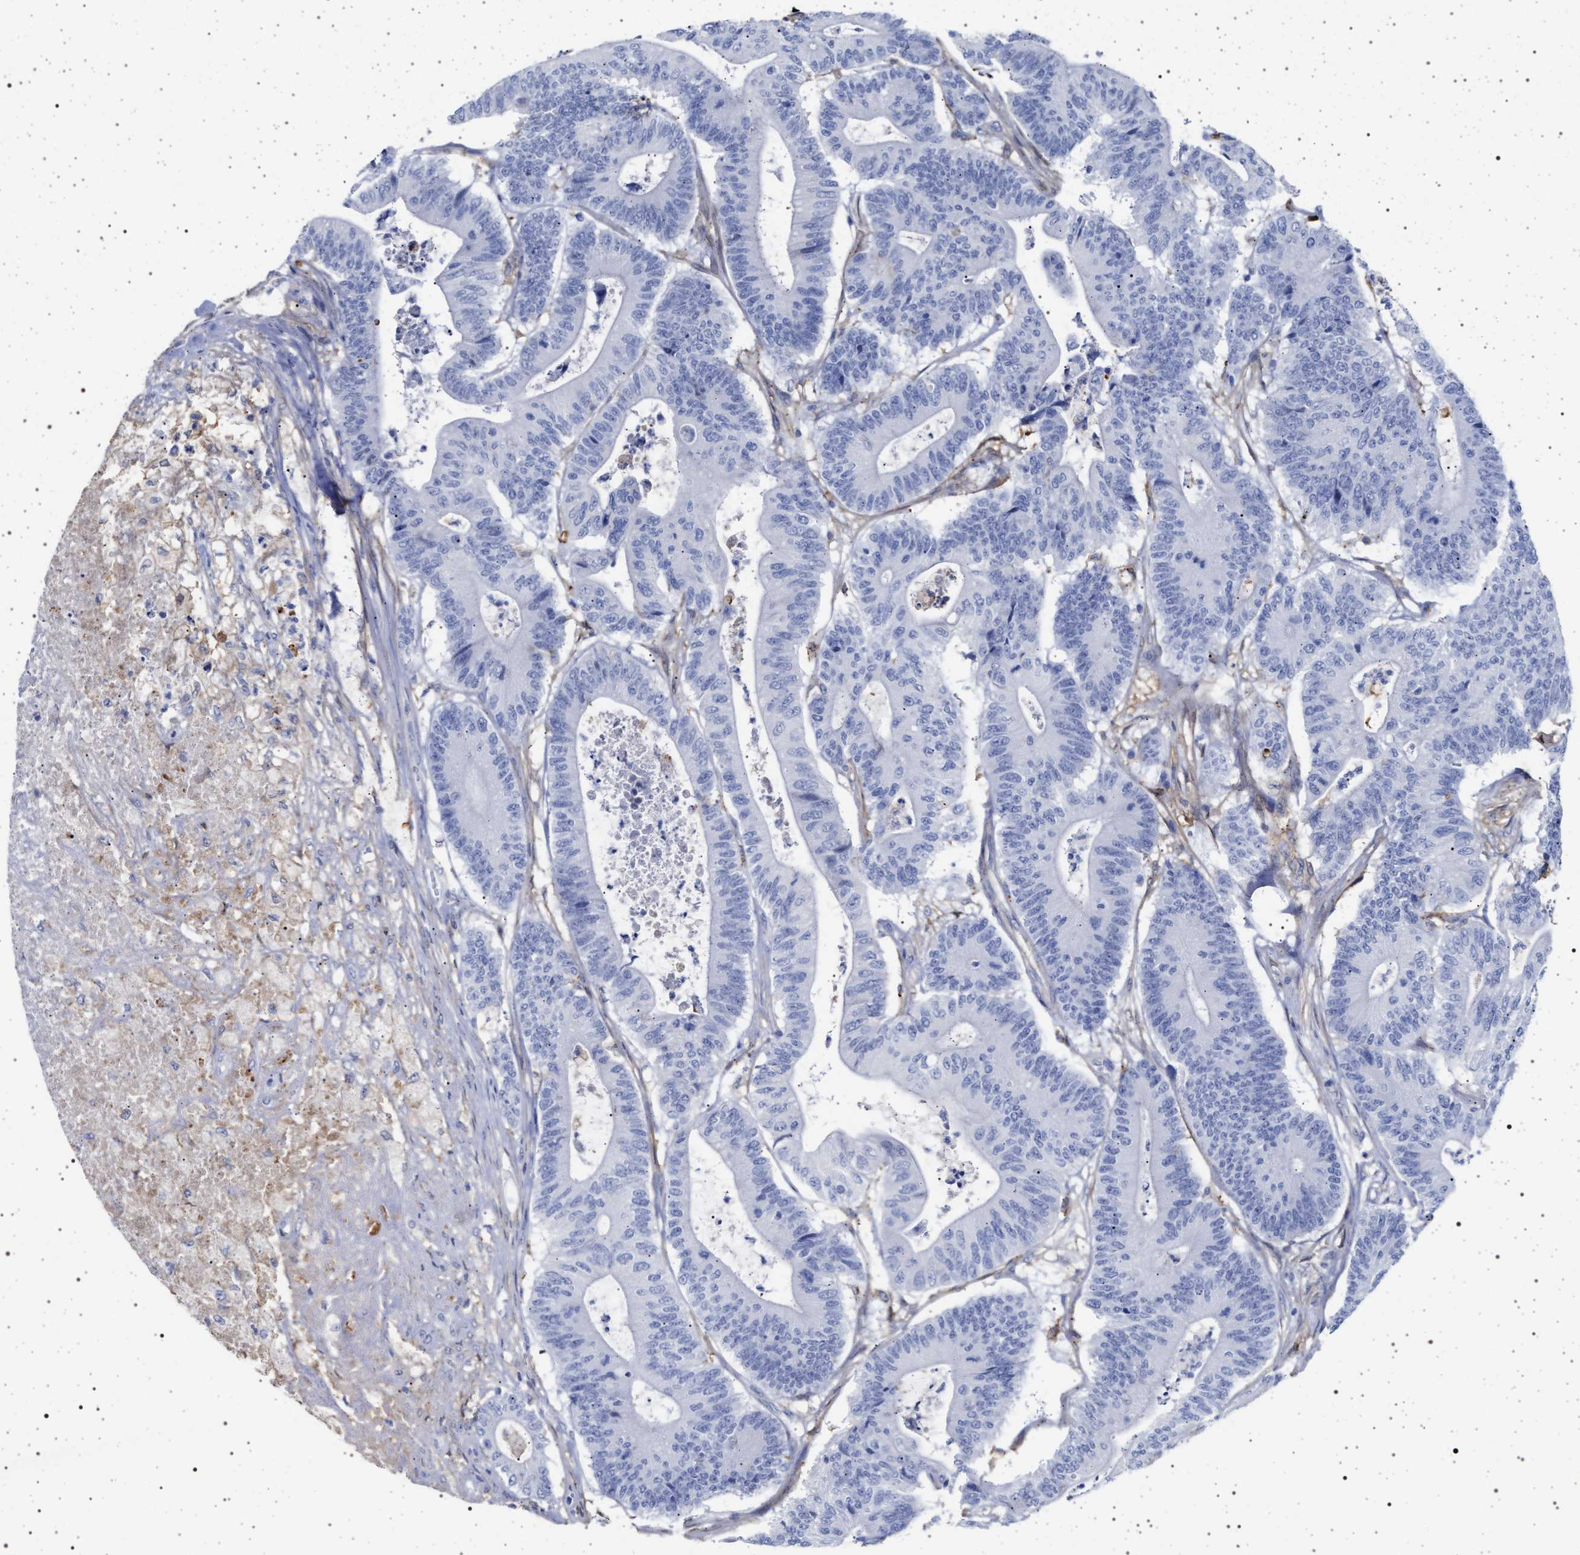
{"staining": {"intensity": "negative", "quantity": "none", "location": "none"}, "tissue": "colorectal cancer", "cell_type": "Tumor cells", "image_type": "cancer", "snomed": [{"axis": "morphology", "description": "Adenocarcinoma, NOS"}, {"axis": "topography", "description": "Colon"}], "caption": "Micrograph shows no significant protein positivity in tumor cells of colorectal cancer (adenocarcinoma).", "gene": "PLG", "patient": {"sex": "female", "age": 84}}